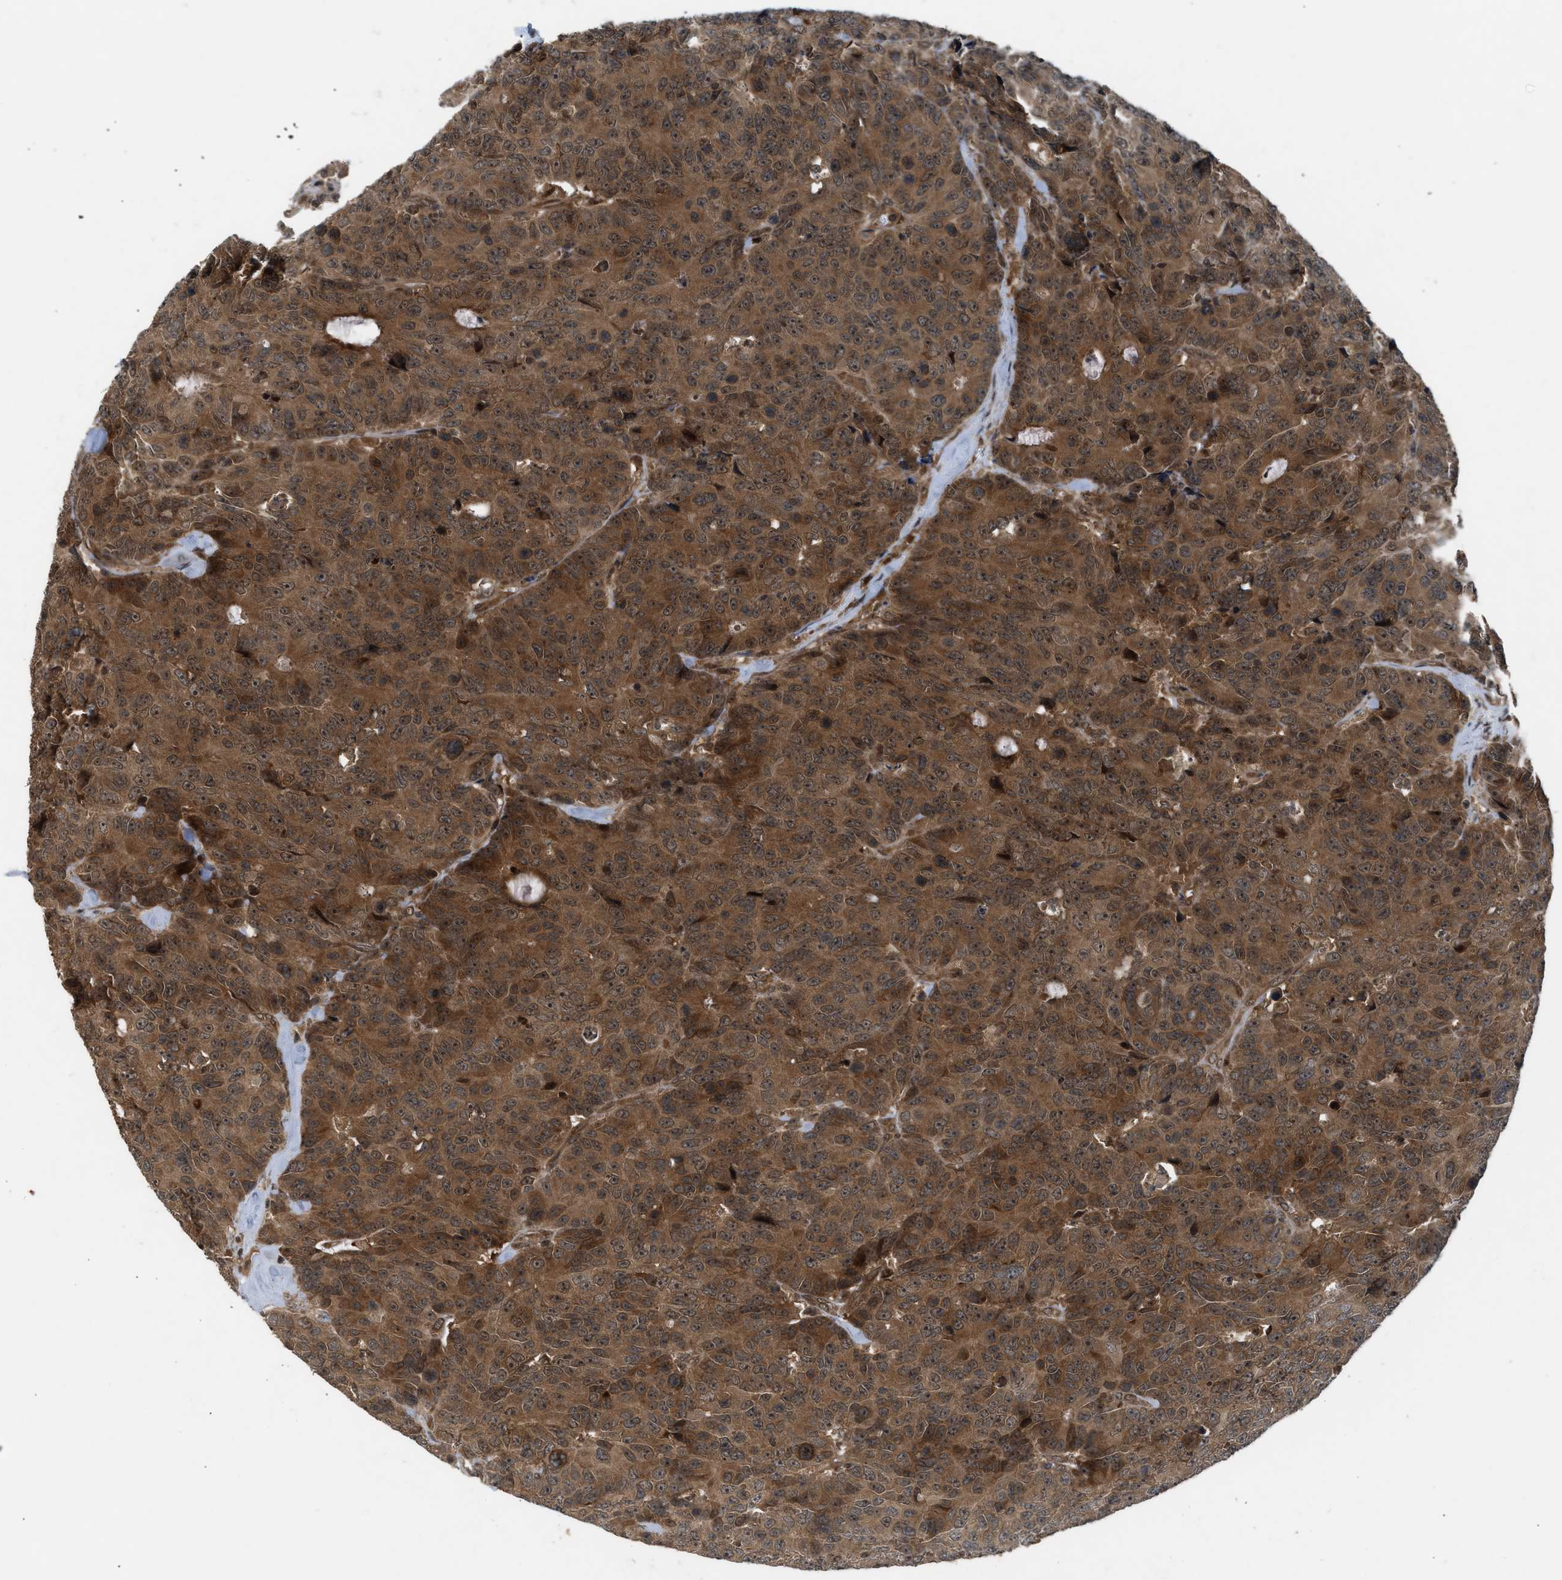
{"staining": {"intensity": "moderate", "quantity": ">75%", "location": "cytoplasmic/membranous"}, "tissue": "colorectal cancer", "cell_type": "Tumor cells", "image_type": "cancer", "snomed": [{"axis": "morphology", "description": "Adenocarcinoma, NOS"}, {"axis": "topography", "description": "Colon"}], "caption": "The histopathology image reveals a brown stain indicating the presence of a protein in the cytoplasmic/membranous of tumor cells in colorectal adenocarcinoma. The staining is performed using DAB (3,3'-diaminobenzidine) brown chromogen to label protein expression. The nuclei are counter-stained blue using hematoxylin.", "gene": "TXNL1", "patient": {"sex": "female", "age": 86}}